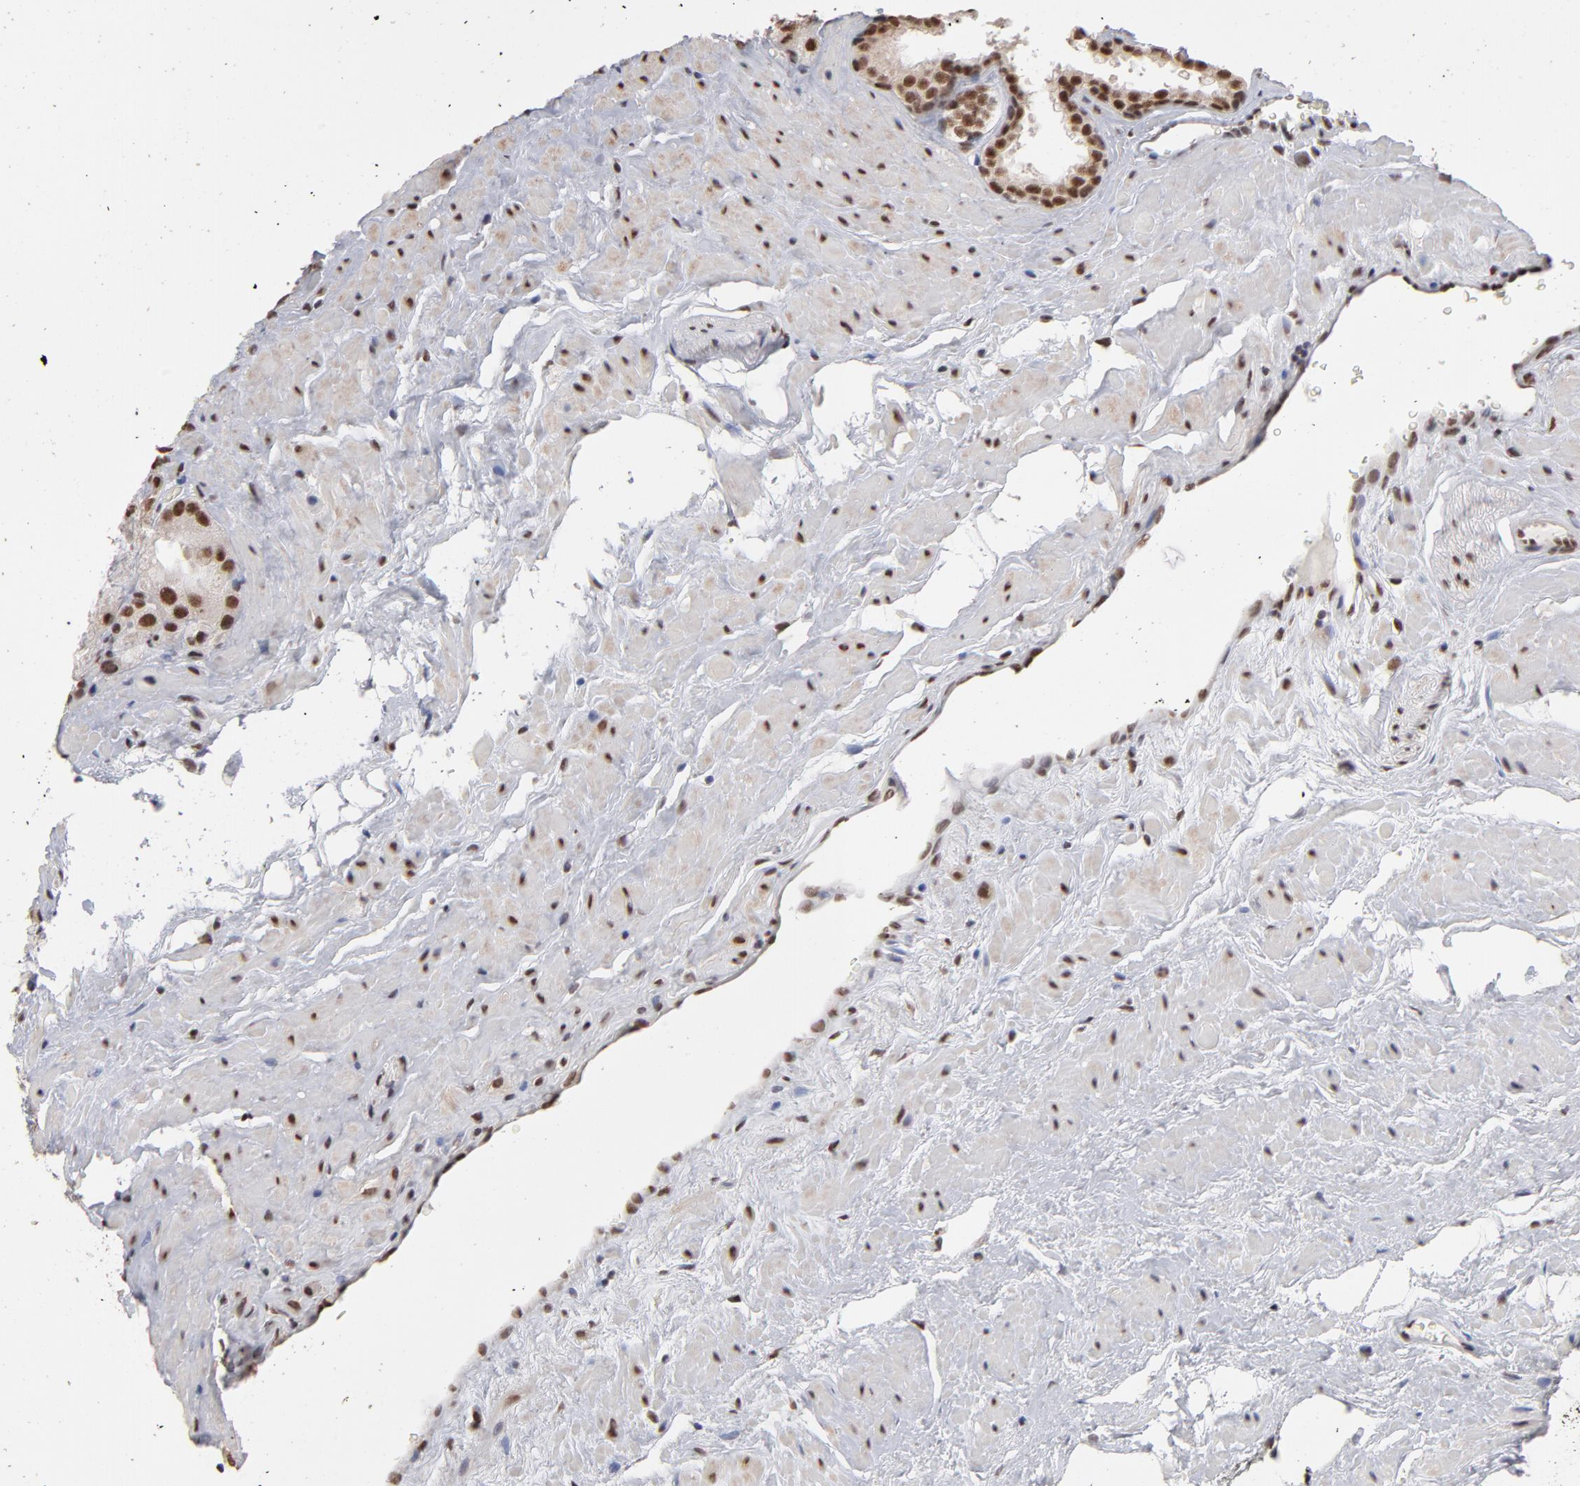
{"staining": {"intensity": "strong", "quantity": ">75%", "location": "cytoplasmic/membranous,nuclear"}, "tissue": "prostate cancer", "cell_type": "Tumor cells", "image_type": "cancer", "snomed": [{"axis": "morphology", "description": "Adenocarcinoma, High grade"}, {"axis": "topography", "description": "Prostate"}], "caption": "Immunohistochemistry (IHC) image of prostate high-grade adenocarcinoma stained for a protein (brown), which demonstrates high levels of strong cytoplasmic/membranous and nuclear positivity in approximately >75% of tumor cells.", "gene": "ZNF3", "patient": {"sex": "male", "age": 70}}